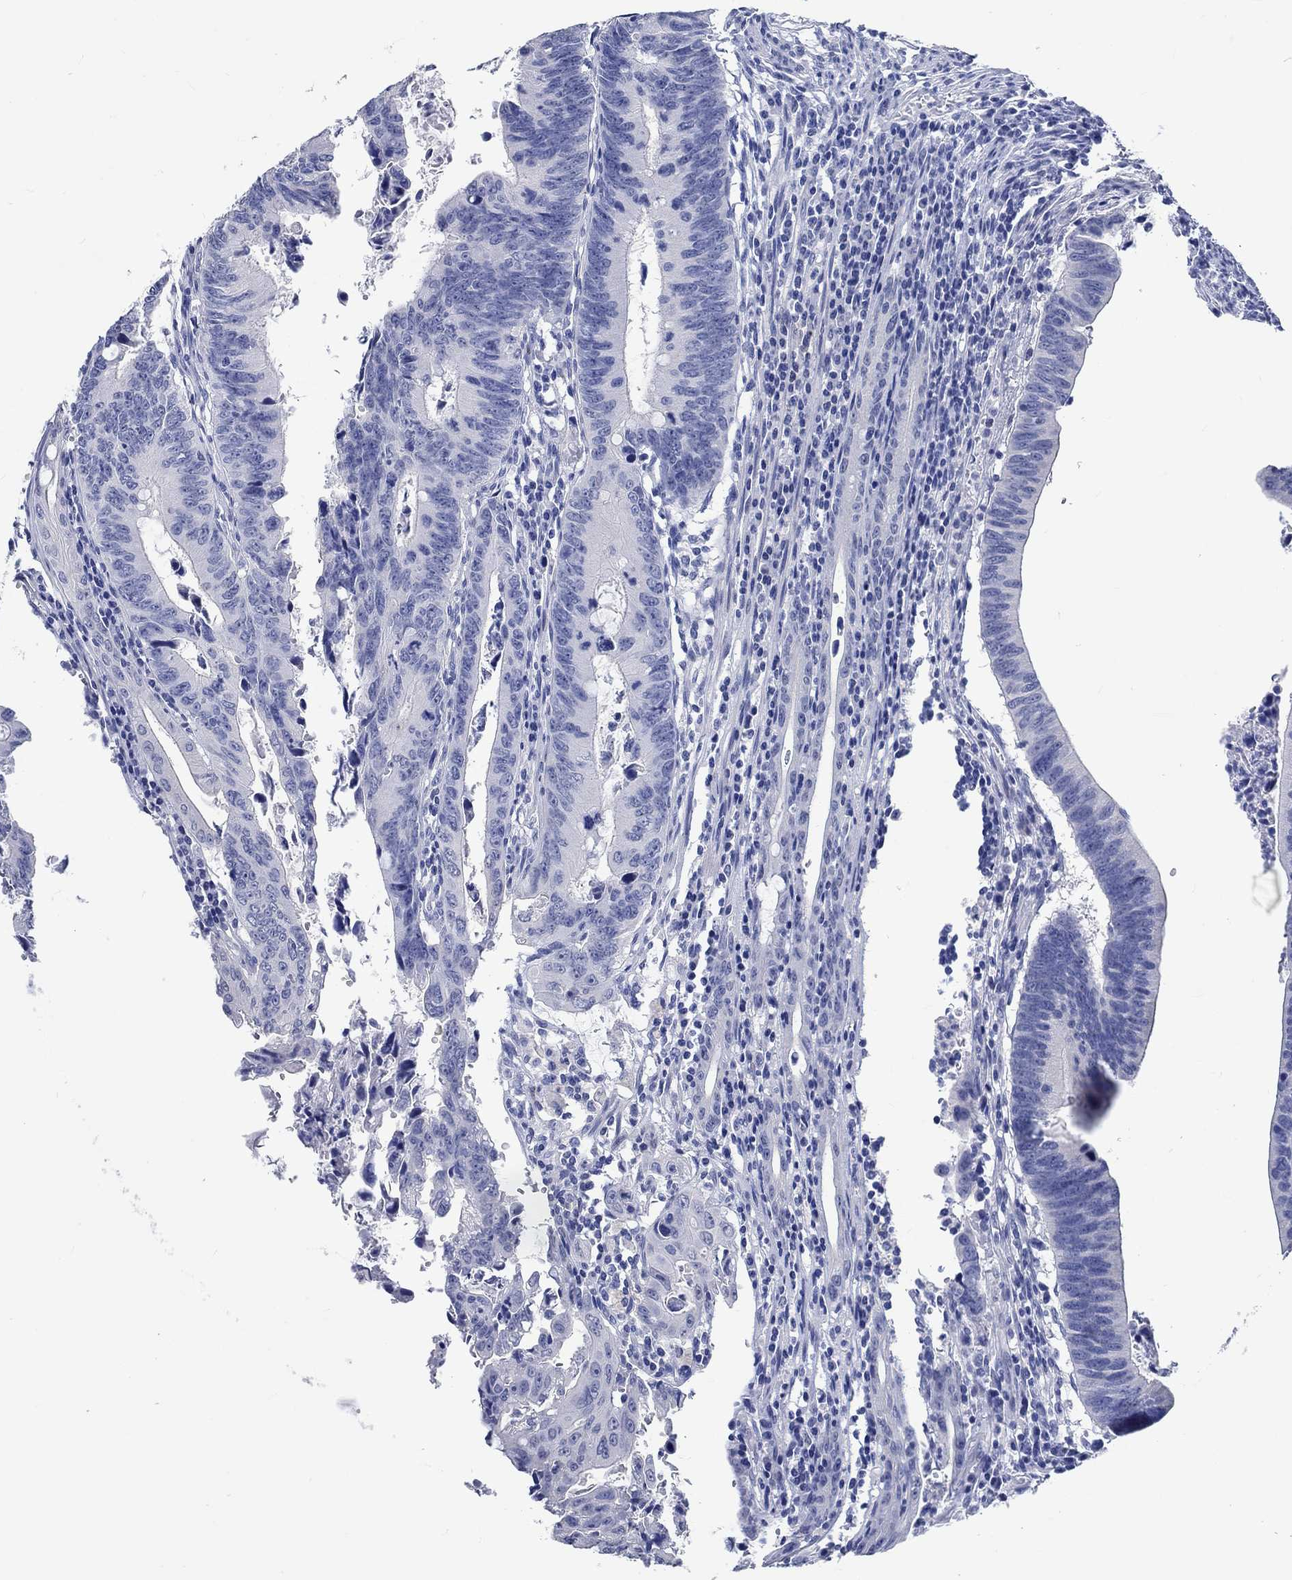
{"staining": {"intensity": "negative", "quantity": "none", "location": "none"}, "tissue": "colorectal cancer", "cell_type": "Tumor cells", "image_type": "cancer", "snomed": [{"axis": "morphology", "description": "Adenocarcinoma, NOS"}, {"axis": "topography", "description": "Colon"}], "caption": "Immunohistochemistry micrograph of colorectal cancer stained for a protein (brown), which exhibits no positivity in tumor cells.", "gene": "C4orf47", "patient": {"sex": "female", "age": 87}}